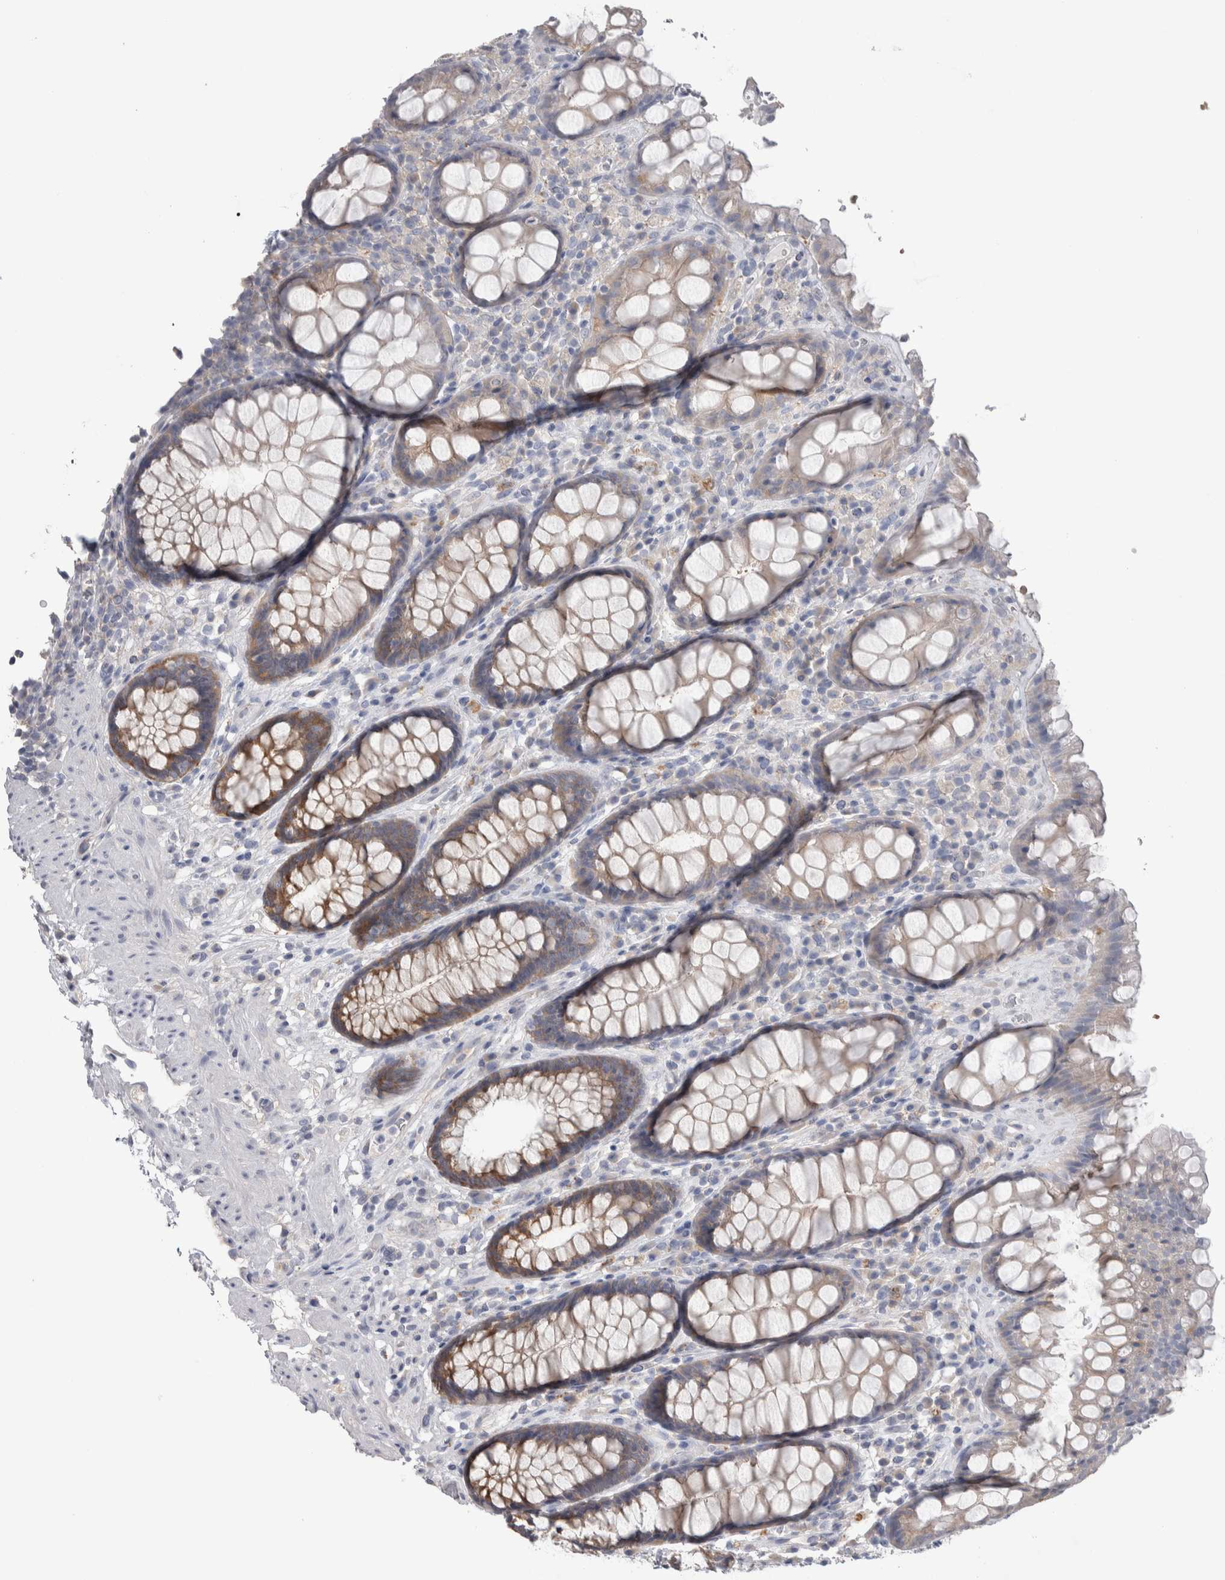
{"staining": {"intensity": "moderate", "quantity": "<25%", "location": "cytoplasmic/membranous"}, "tissue": "rectum", "cell_type": "Glandular cells", "image_type": "normal", "snomed": [{"axis": "morphology", "description": "Normal tissue, NOS"}, {"axis": "topography", "description": "Rectum"}], "caption": "The micrograph reveals a brown stain indicating the presence of a protein in the cytoplasmic/membranous of glandular cells in rectum.", "gene": "GPHN", "patient": {"sex": "male", "age": 64}}